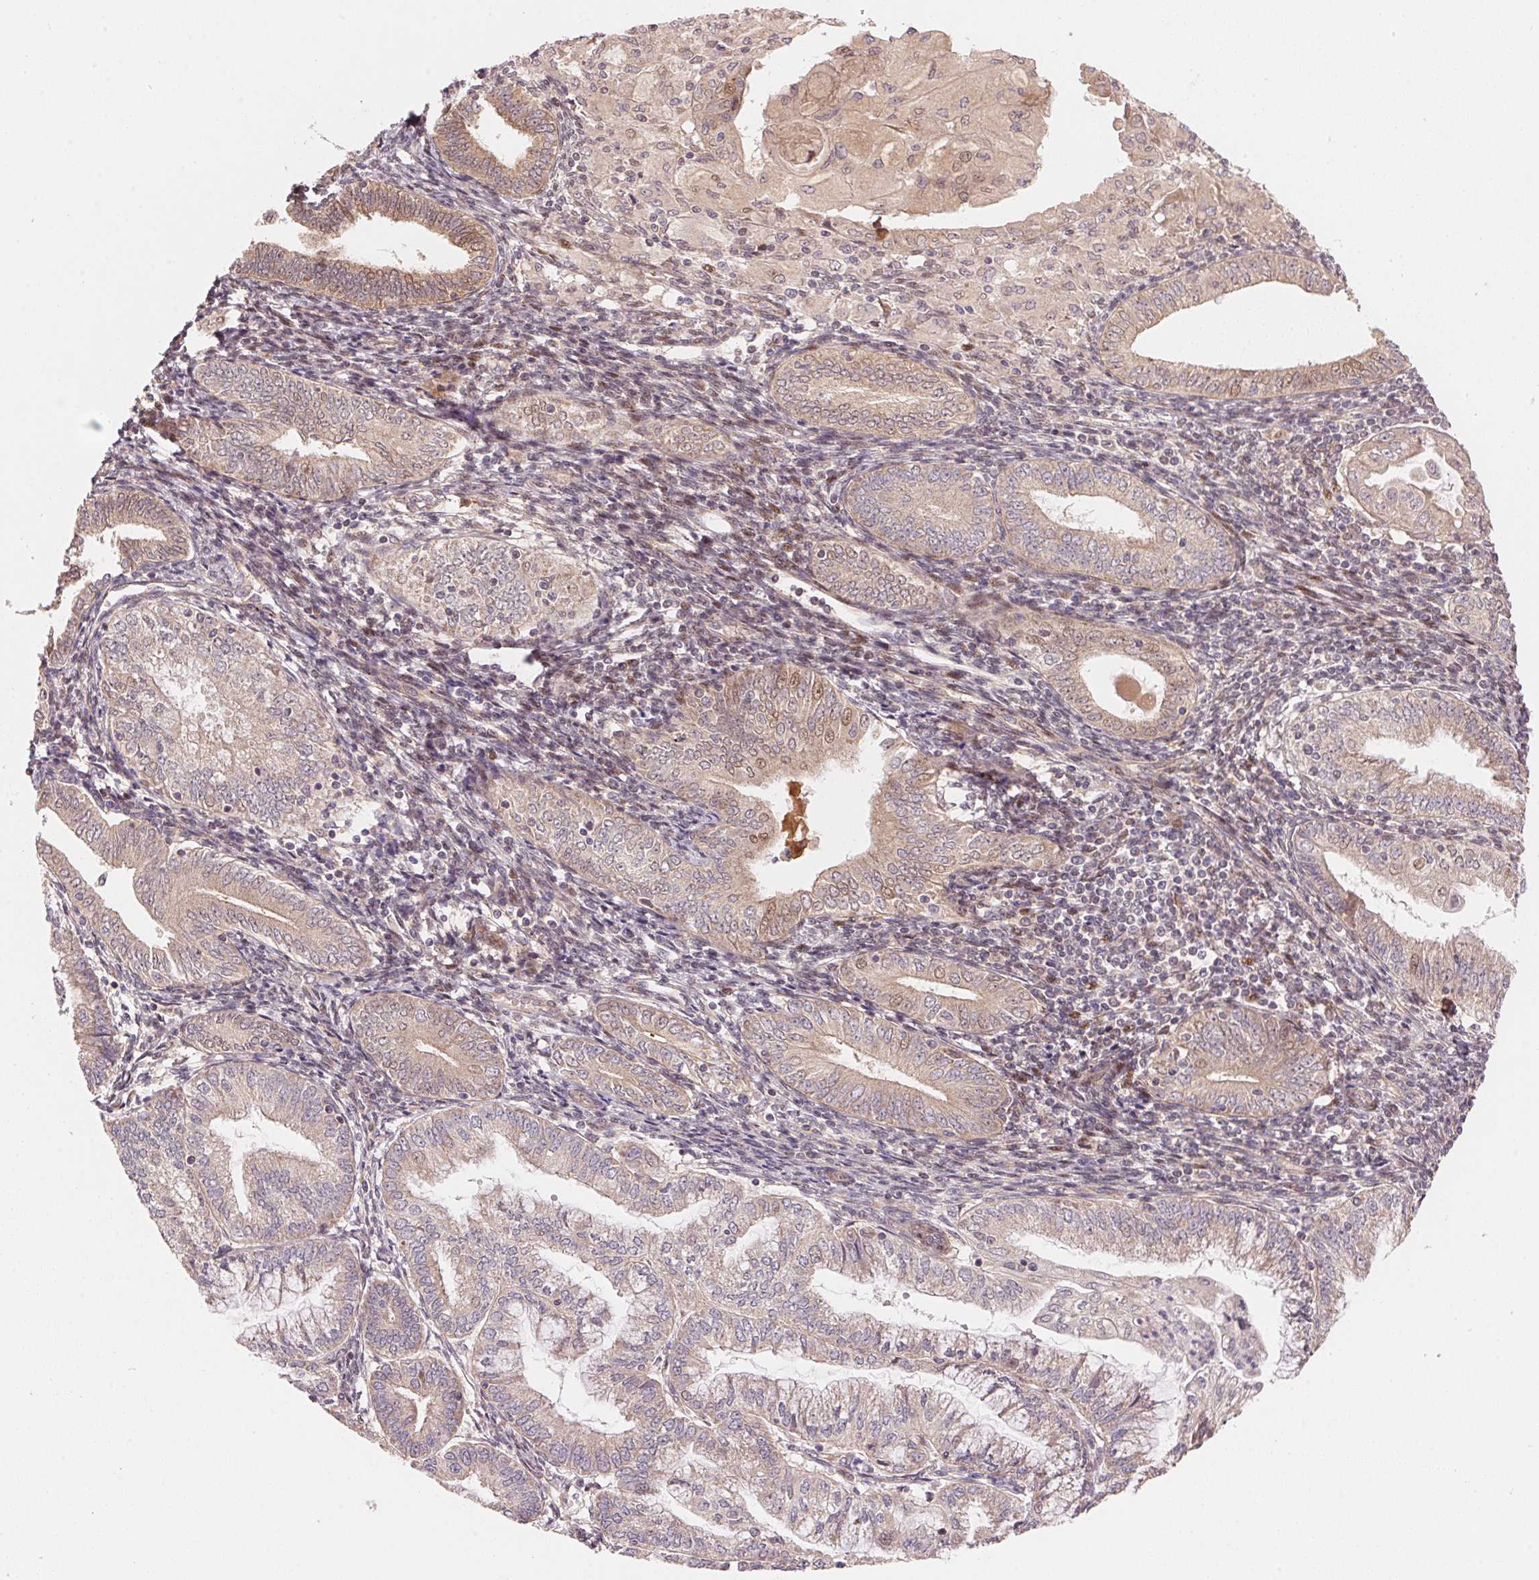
{"staining": {"intensity": "weak", "quantity": "25%-75%", "location": "cytoplasmic/membranous,nuclear"}, "tissue": "endometrial cancer", "cell_type": "Tumor cells", "image_type": "cancer", "snomed": [{"axis": "morphology", "description": "Adenocarcinoma, NOS"}, {"axis": "topography", "description": "Endometrium"}], "caption": "Adenocarcinoma (endometrial) was stained to show a protein in brown. There is low levels of weak cytoplasmic/membranous and nuclear staining in about 25%-75% of tumor cells.", "gene": "TNIP2", "patient": {"sex": "female", "age": 55}}